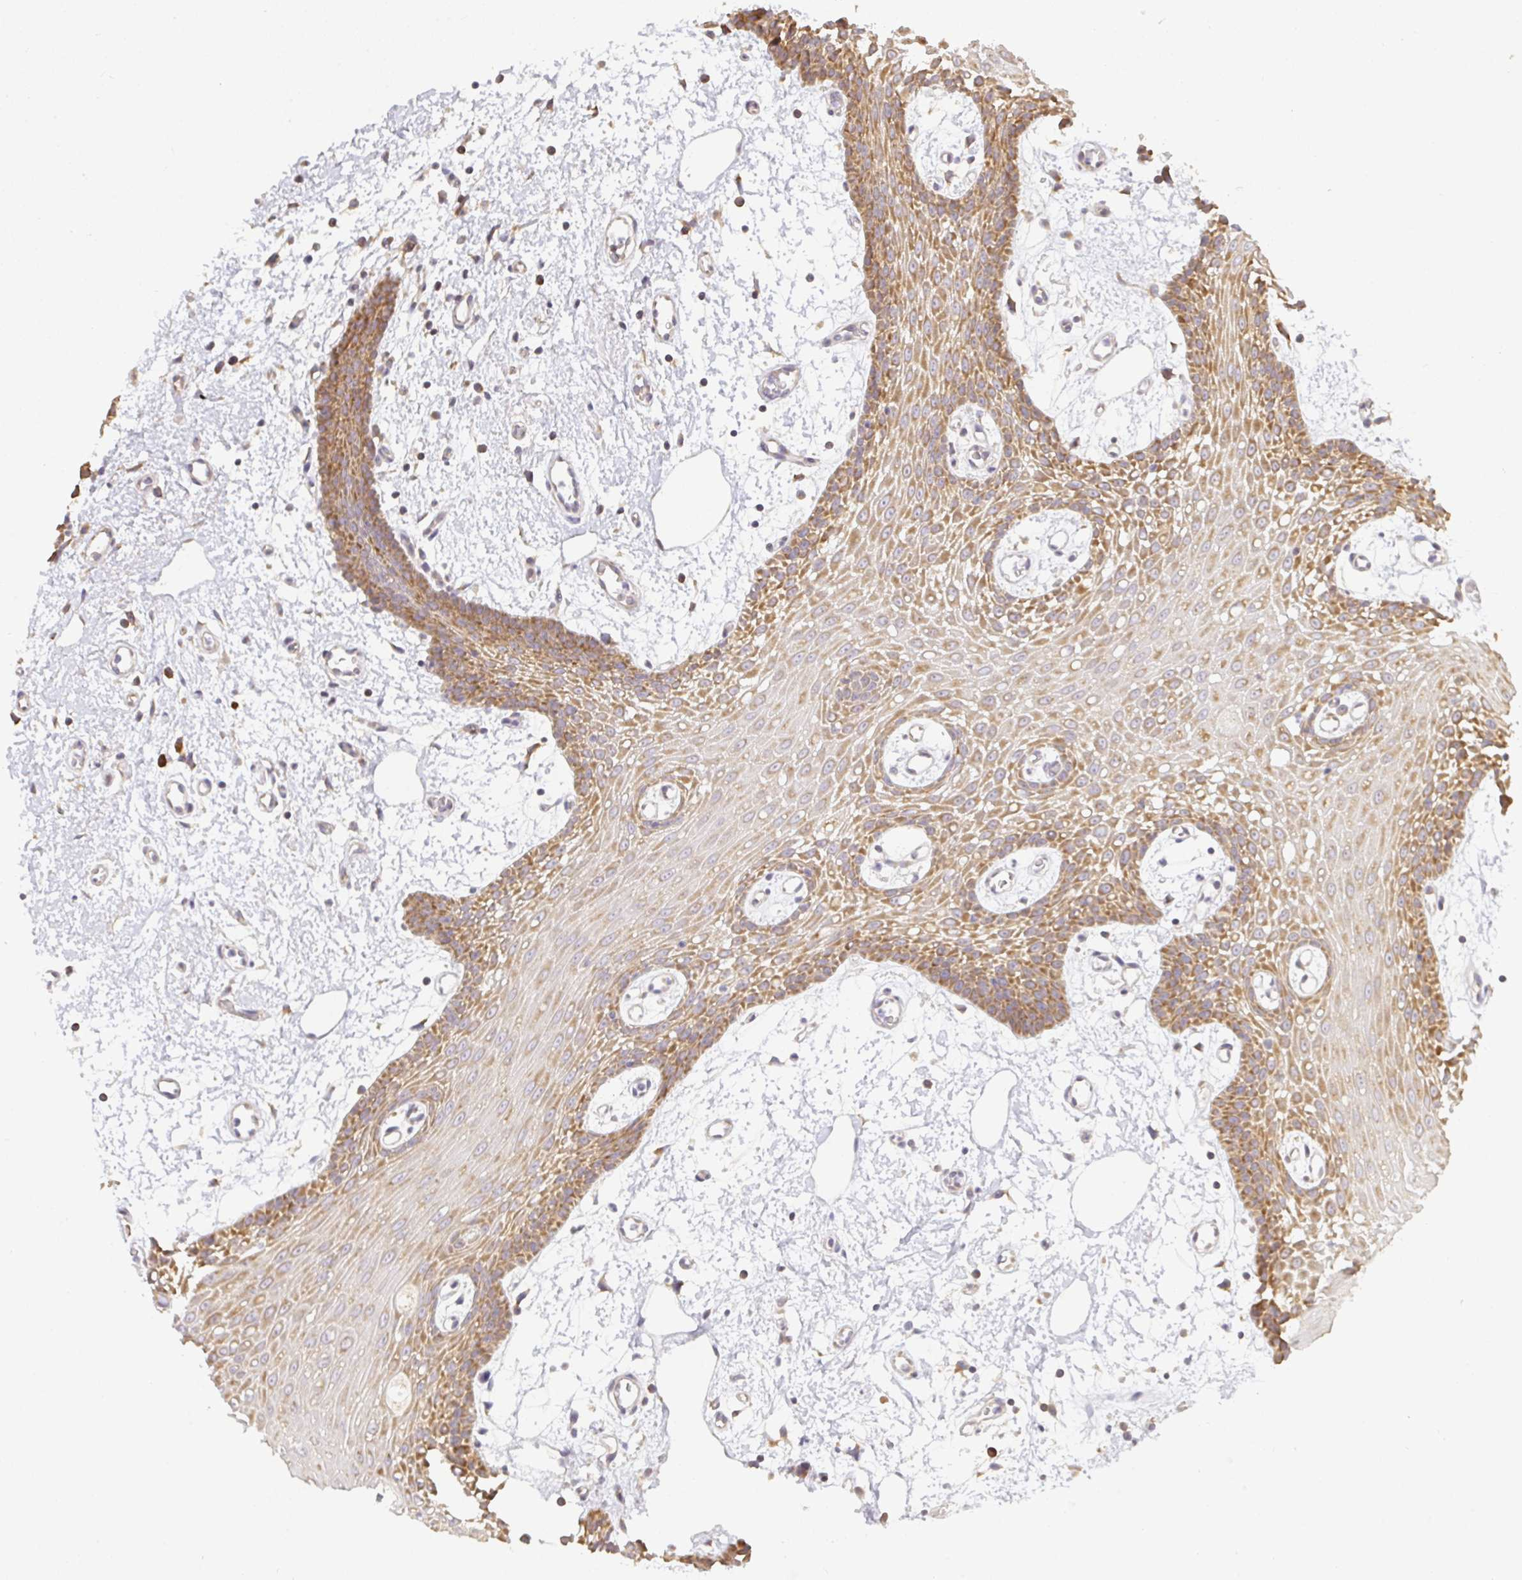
{"staining": {"intensity": "moderate", "quantity": ">75%", "location": "cytoplasmic/membranous"}, "tissue": "oral mucosa", "cell_type": "Squamous epithelial cells", "image_type": "normal", "snomed": [{"axis": "morphology", "description": "Normal tissue, NOS"}, {"axis": "topography", "description": "Oral tissue"}], "caption": "Protein staining of normal oral mucosa exhibits moderate cytoplasmic/membranous staining in about >75% of squamous epithelial cells.", "gene": "SLC35B3", "patient": {"sex": "female", "age": 59}}